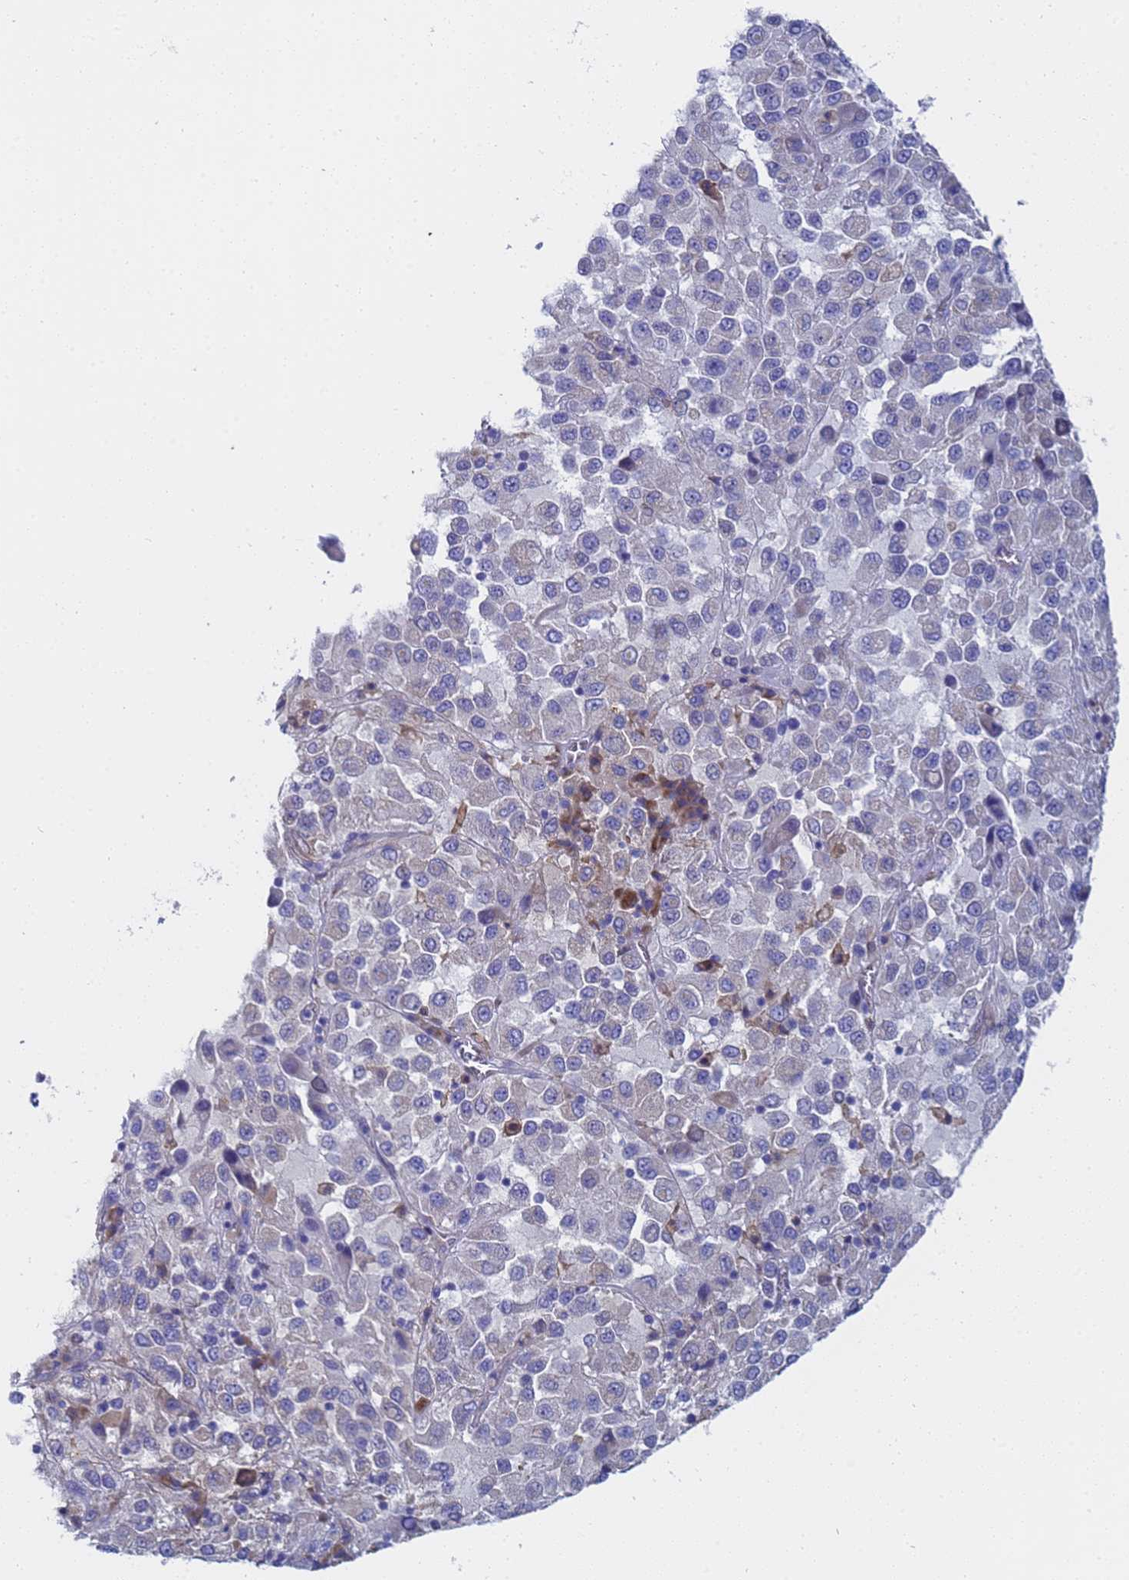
{"staining": {"intensity": "negative", "quantity": "none", "location": "none"}, "tissue": "melanoma", "cell_type": "Tumor cells", "image_type": "cancer", "snomed": [{"axis": "morphology", "description": "Malignant melanoma, Metastatic site"}, {"axis": "topography", "description": "Lung"}], "caption": "Immunohistochemistry (IHC) image of melanoma stained for a protein (brown), which exhibits no staining in tumor cells.", "gene": "TM4SF4", "patient": {"sex": "male", "age": 64}}